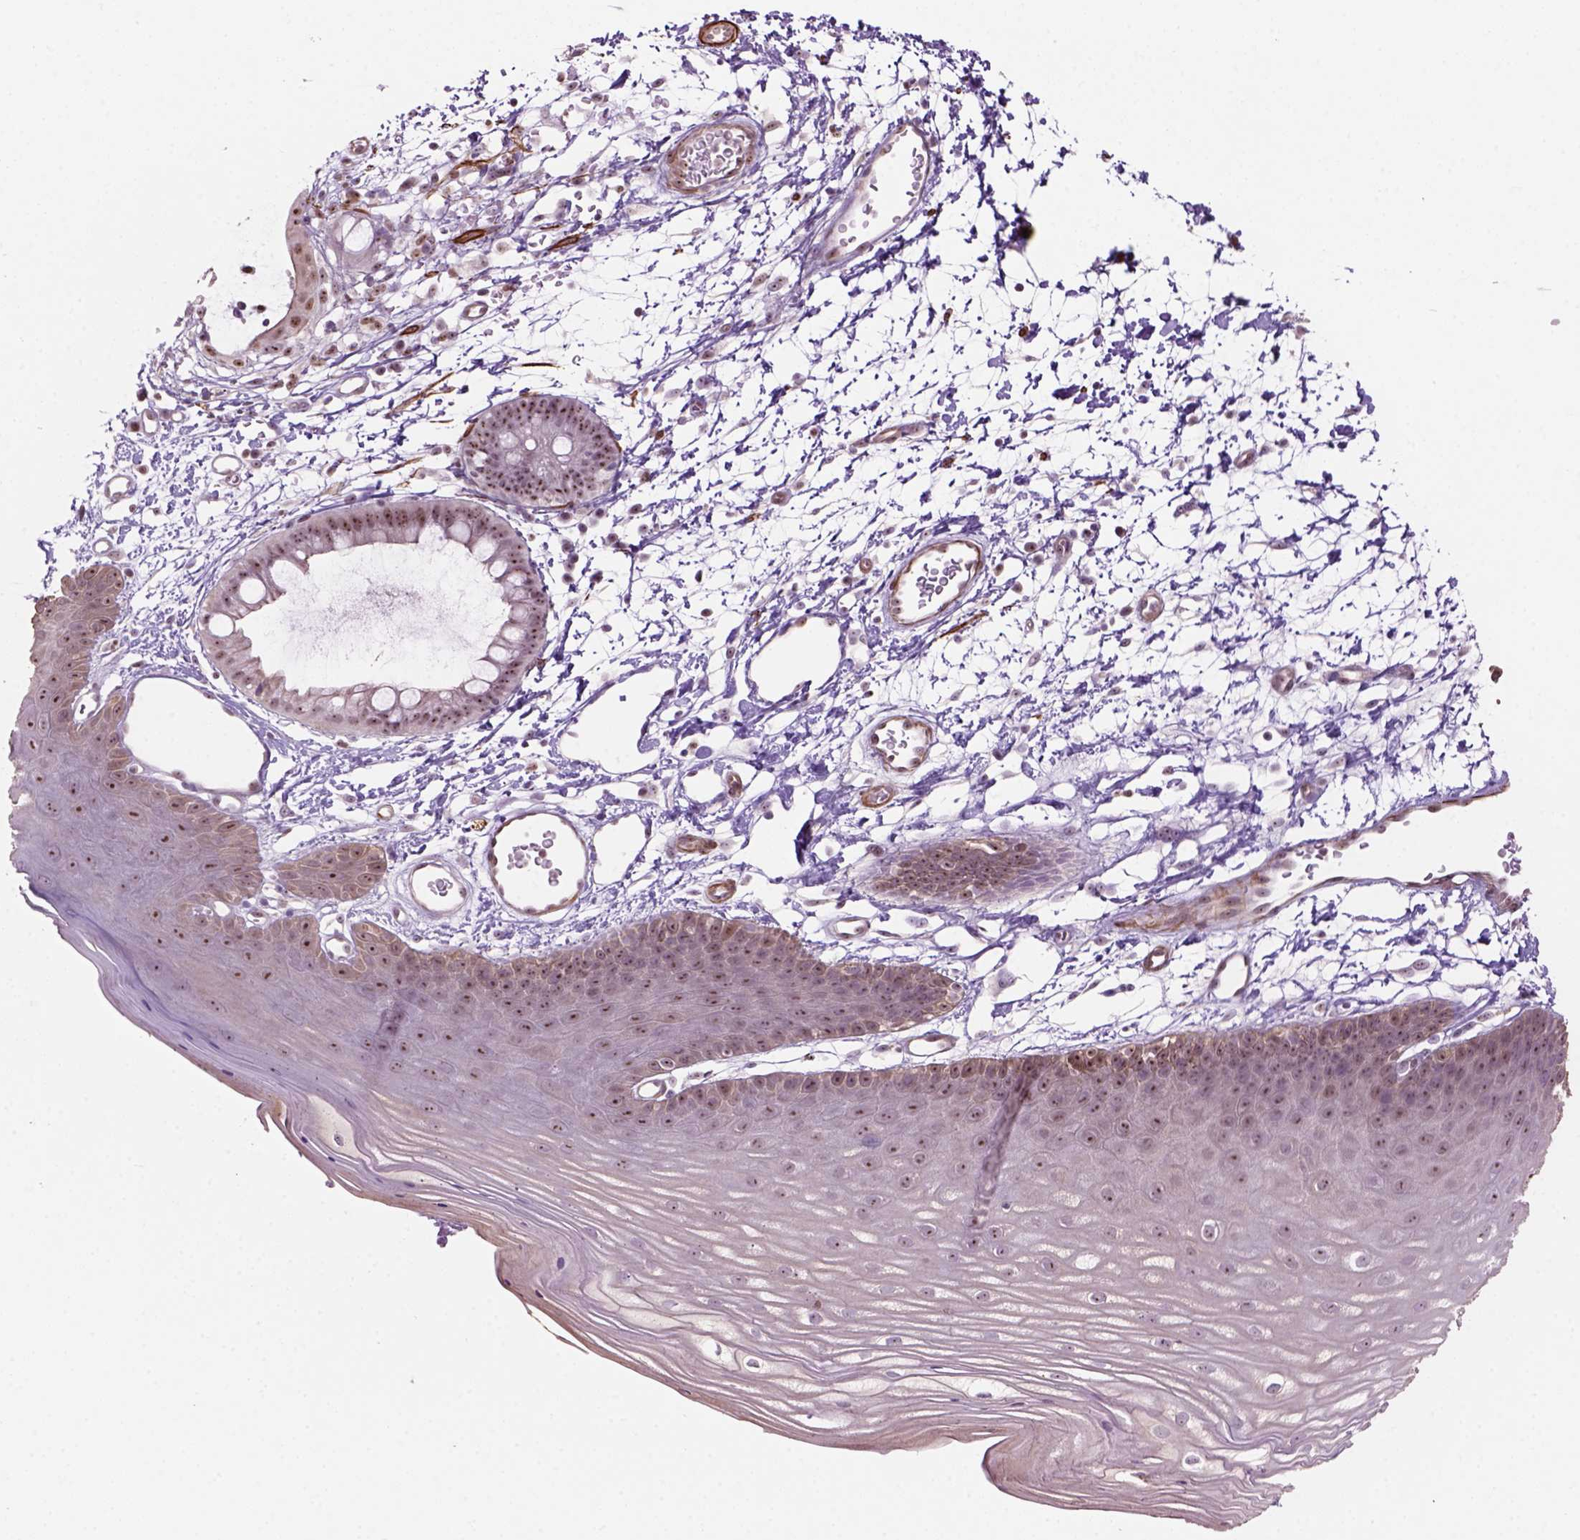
{"staining": {"intensity": "strong", "quantity": ">75%", "location": "nuclear"}, "tissue": "skin", "cell_type": "Epidermal cells", "image_type": "normal", "snomed": [{"axis": "morphology", "description": "Normal tissue, NOS"}, {"axis": "topography", "description": "Anal"}], "caption": "Approximately >75% of epidermal cells in unremarkable human skin display strong nuclear protein positivity as visualized by brown immunohistochemical staining.", "gene": "RRS1", "patient": {"sex": "male", "age": 53}}